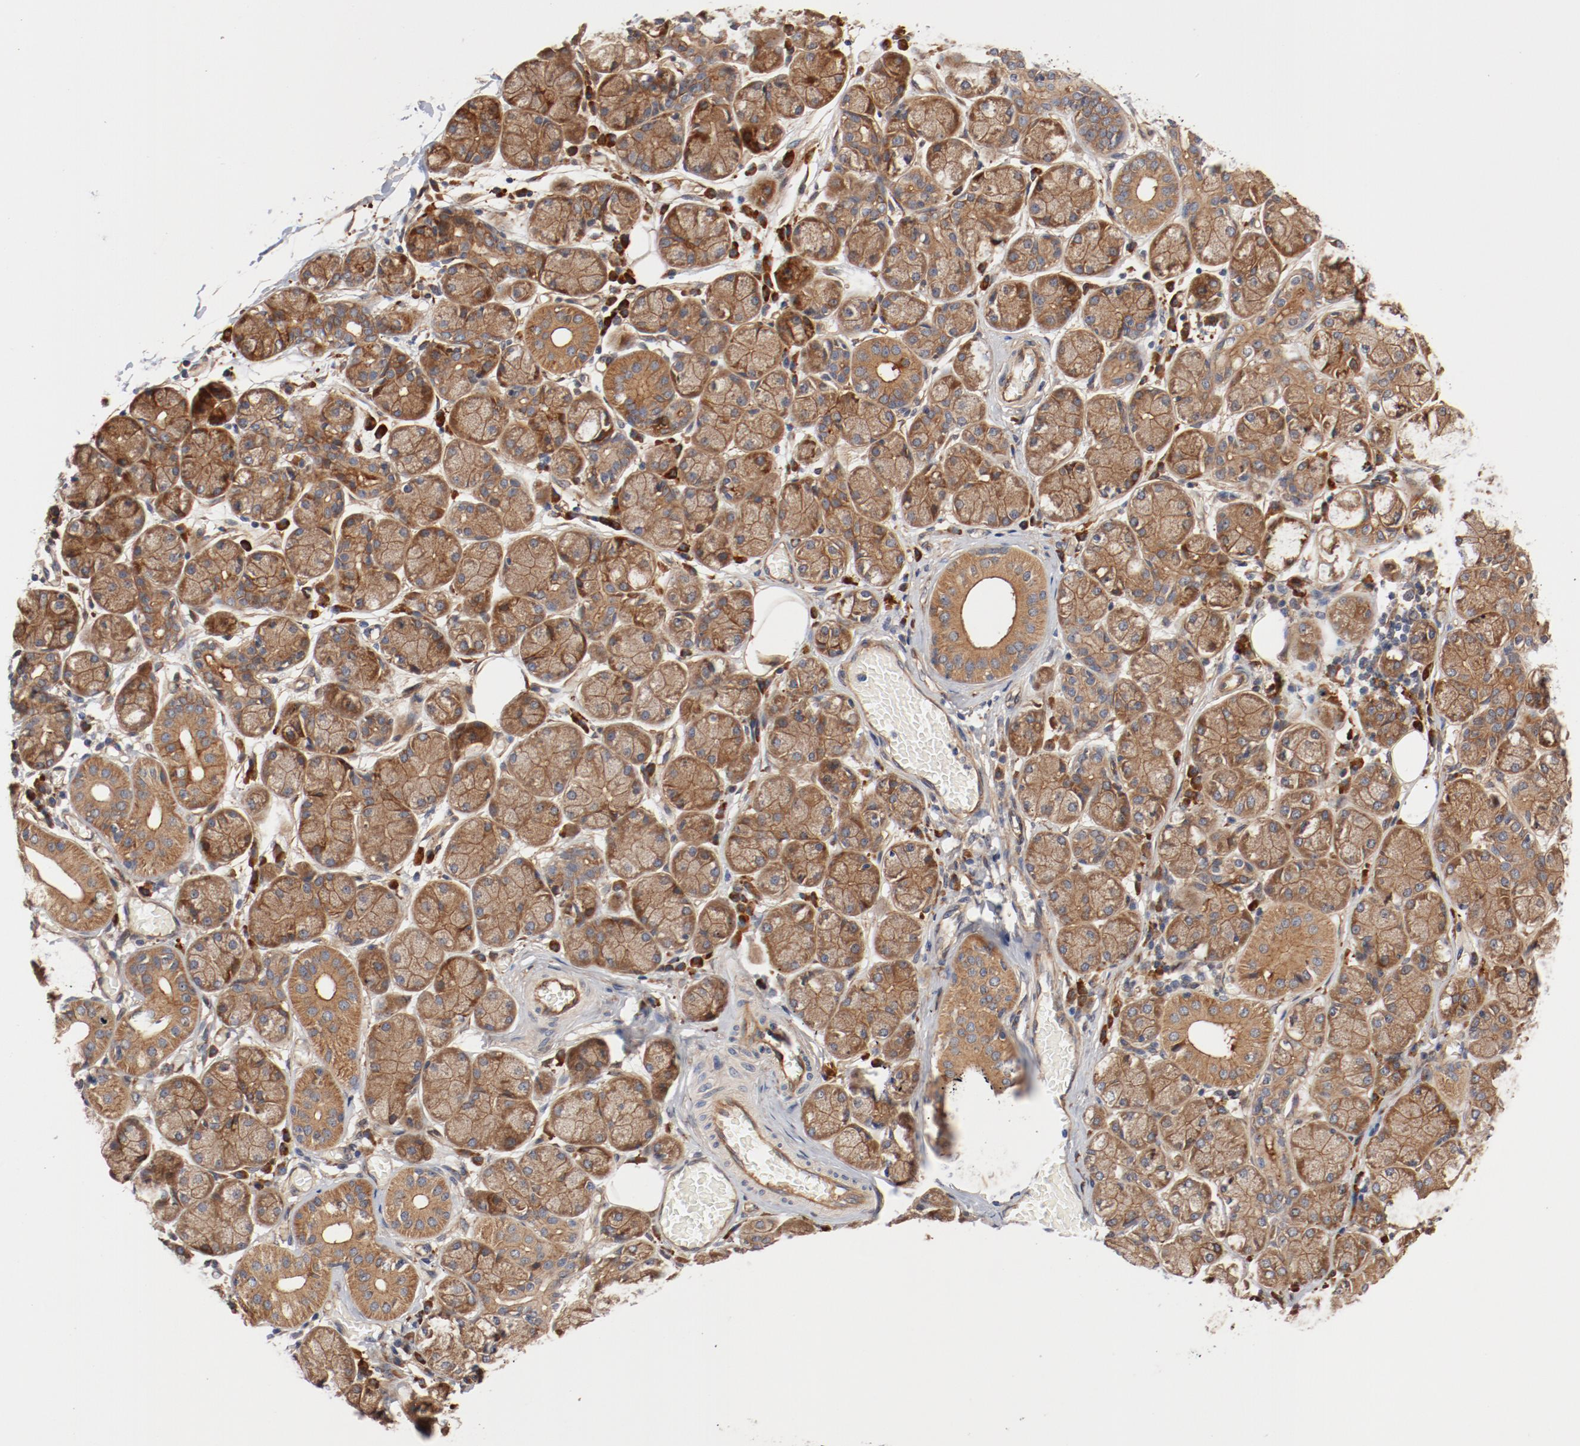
{"staining": {"intensity": "moderate", "quantity": ">75%", "location": "cytoplasmic/membranous"}, "tissue": "salivary gland", "cell_type": "Glandular cells", "image_type": "normal", "snomed": [{"axis": "morphology", "description": "Normal tissue, NOS"}, {"axis": "topography", "description": "Salivary gland"}], "caption": "A histopathology image of human salivary gland stained for a protein displays moderate cytoplasmic/membranous brown staining in glandular cells.", "gene": "PITPNM2", "patient": {"sex": "female", "age": 24}}